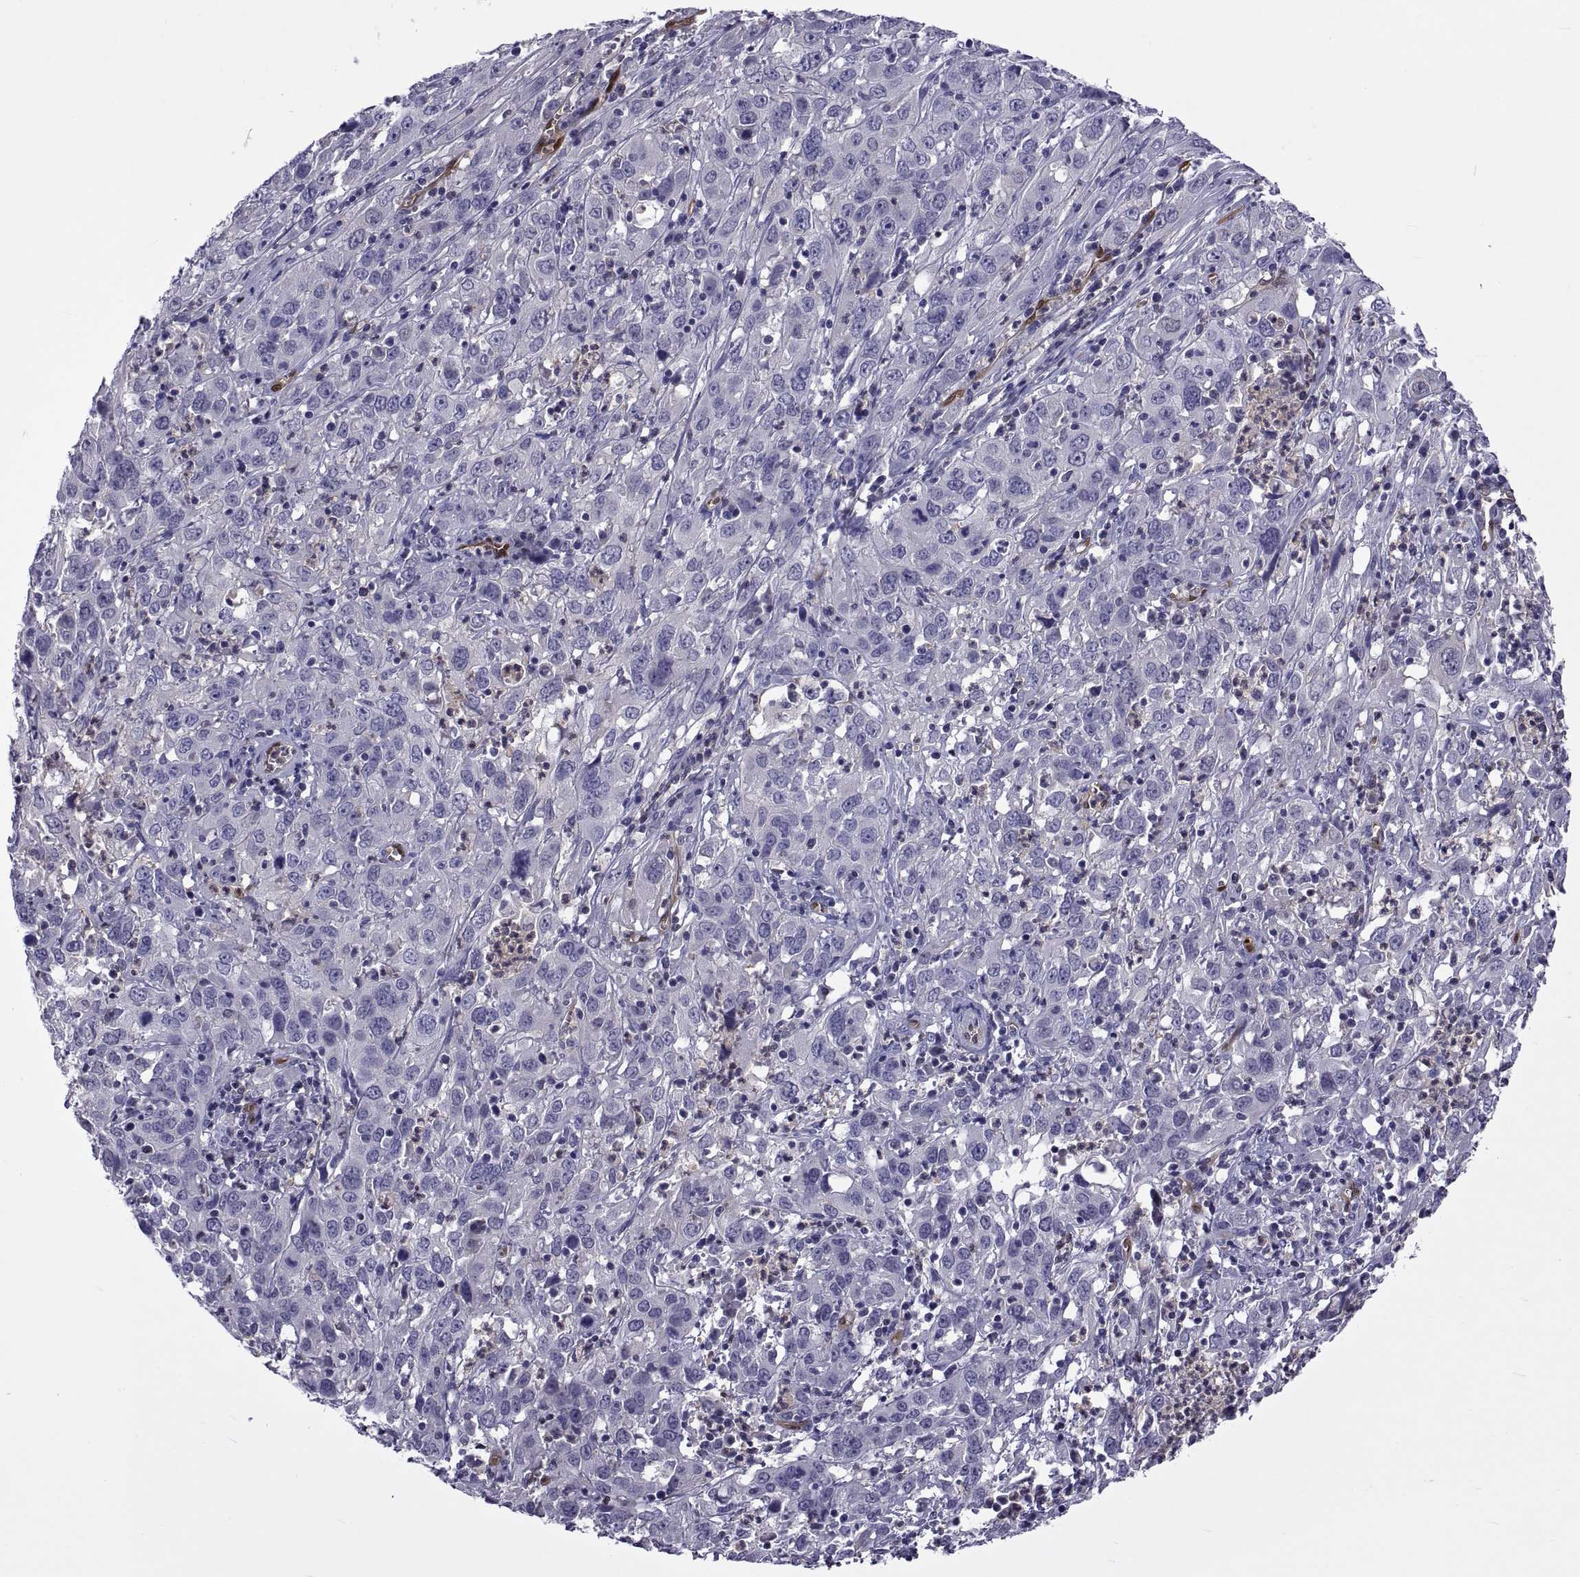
{"staining": {"intensity": "negative", "quantity": "none", "location": "none"}, "tissue": "cervical cancer", "cell_type": "Tumor cells", "image_type": "cancer", "snomed": [{"axis": "morphology", "description": "Squamous cell carcinoma, NOS"}, {"axis": "topography", "description": "Cervix"}], "caption": "High power microscopy micrograph of an immunohistochemistry (IHC) histopathology image of cervical squamous cell carcinoma, revealing no significant staining in tumor cells. Brightfield microscopy of immunohistochemistry stained with DAB (3,3'-diaminobenzidine) (brown) and hematoxylin (blue), captured at high magnification.", "gene": "LCN9", "patient": {"sex": "female", "age": 32}}